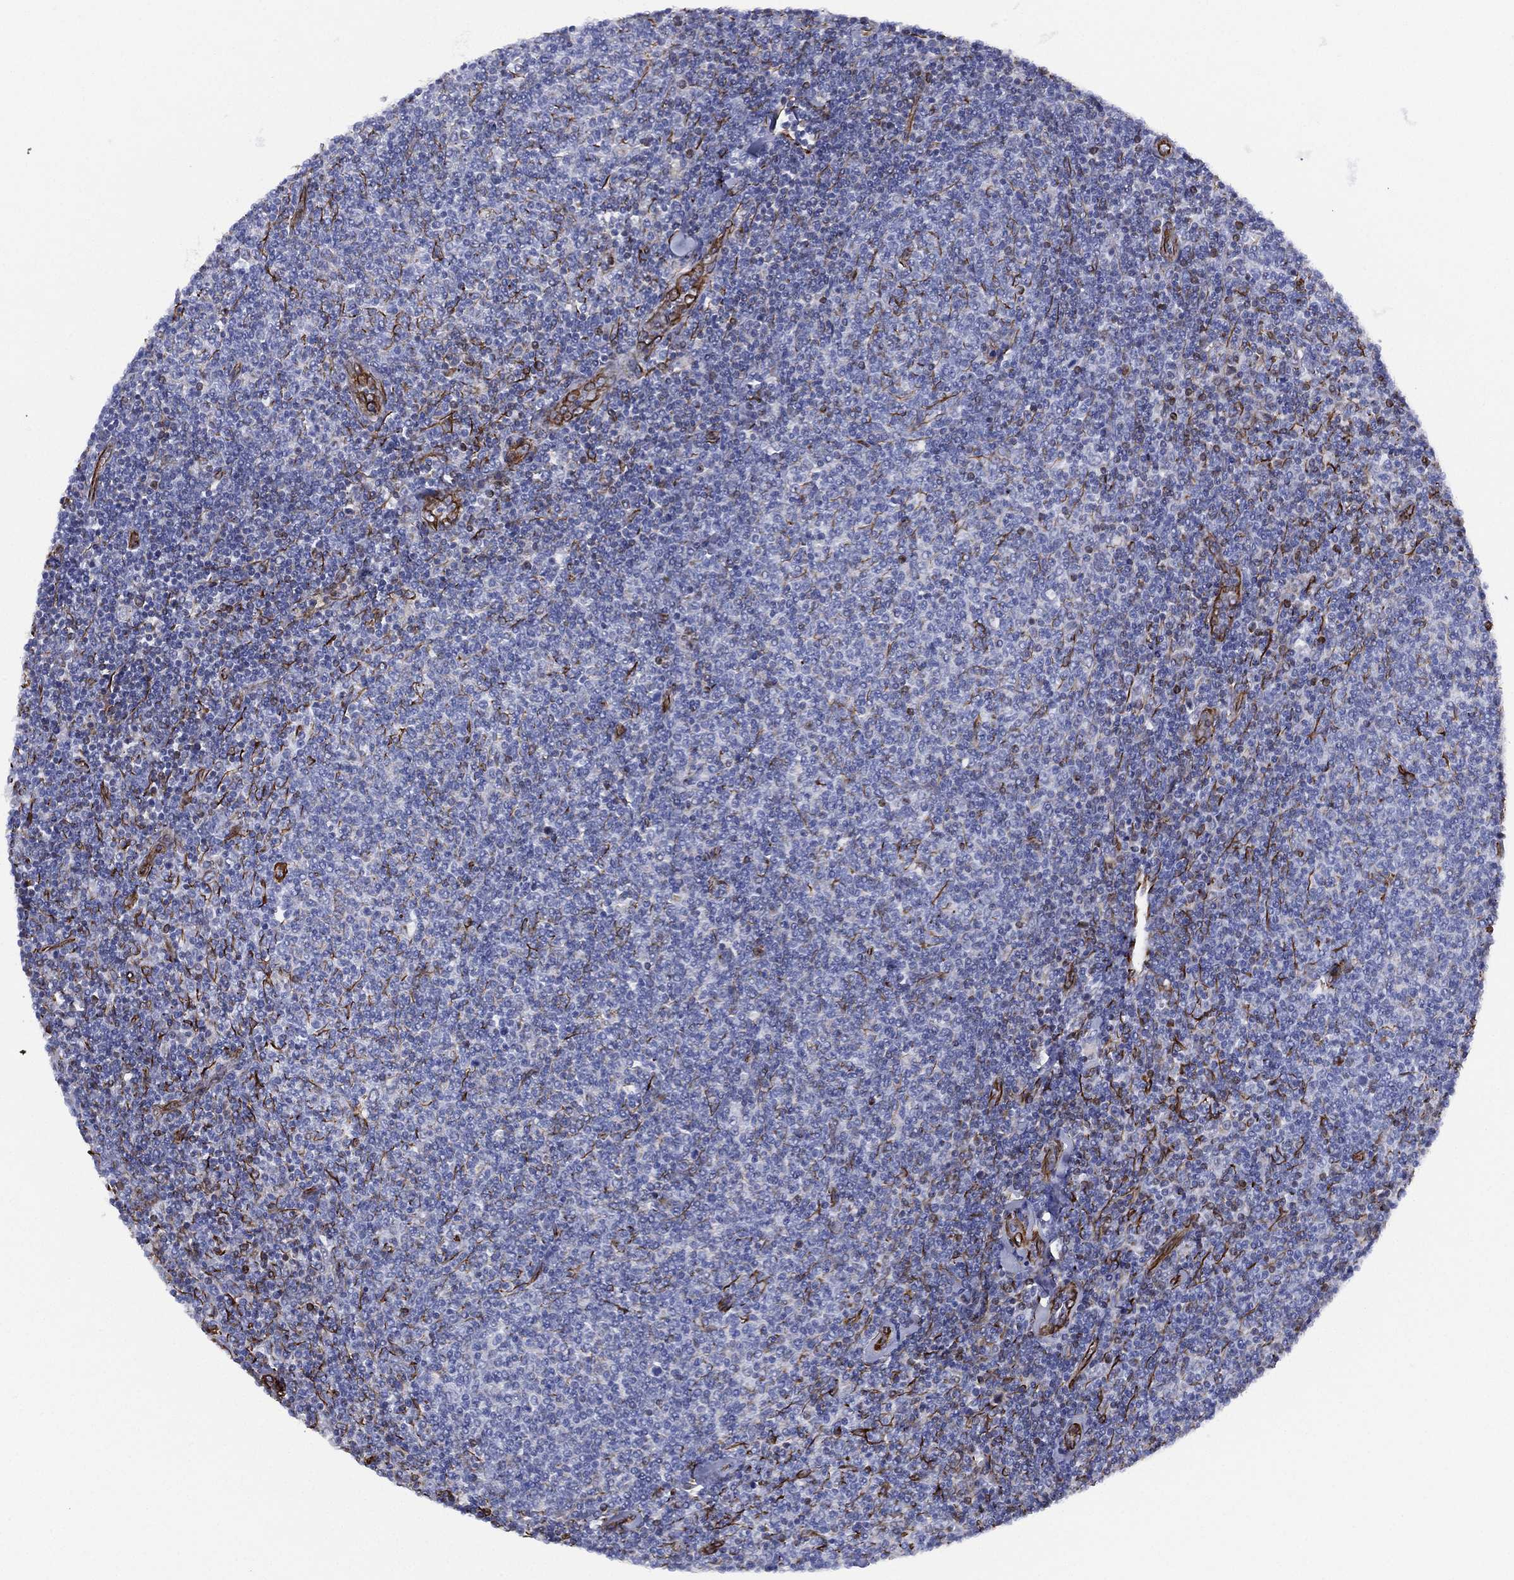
{"staining": {"intensity": "negative", "quantity": "none", "location": "none"}, "tissue": "lymphoma", "cell_type": "Tumor cells", "image_type": "cancer", "snomed": [{"axis": "morphology", "description": "Malignant lymphoma, non-Hodgkin's type, Low grade"}, {"axis": "topography", "description": "Lymph node"}], "caption": "Immunohistochemistry (IHC) micrograph of human low-grade malignant lymphoma, non-Hodgkin's type stained for a protein (brown), which demonstrates no positivity in tumor cells.", "gene": "MAS1", "patient": {"sex": "male", "age": 52}}